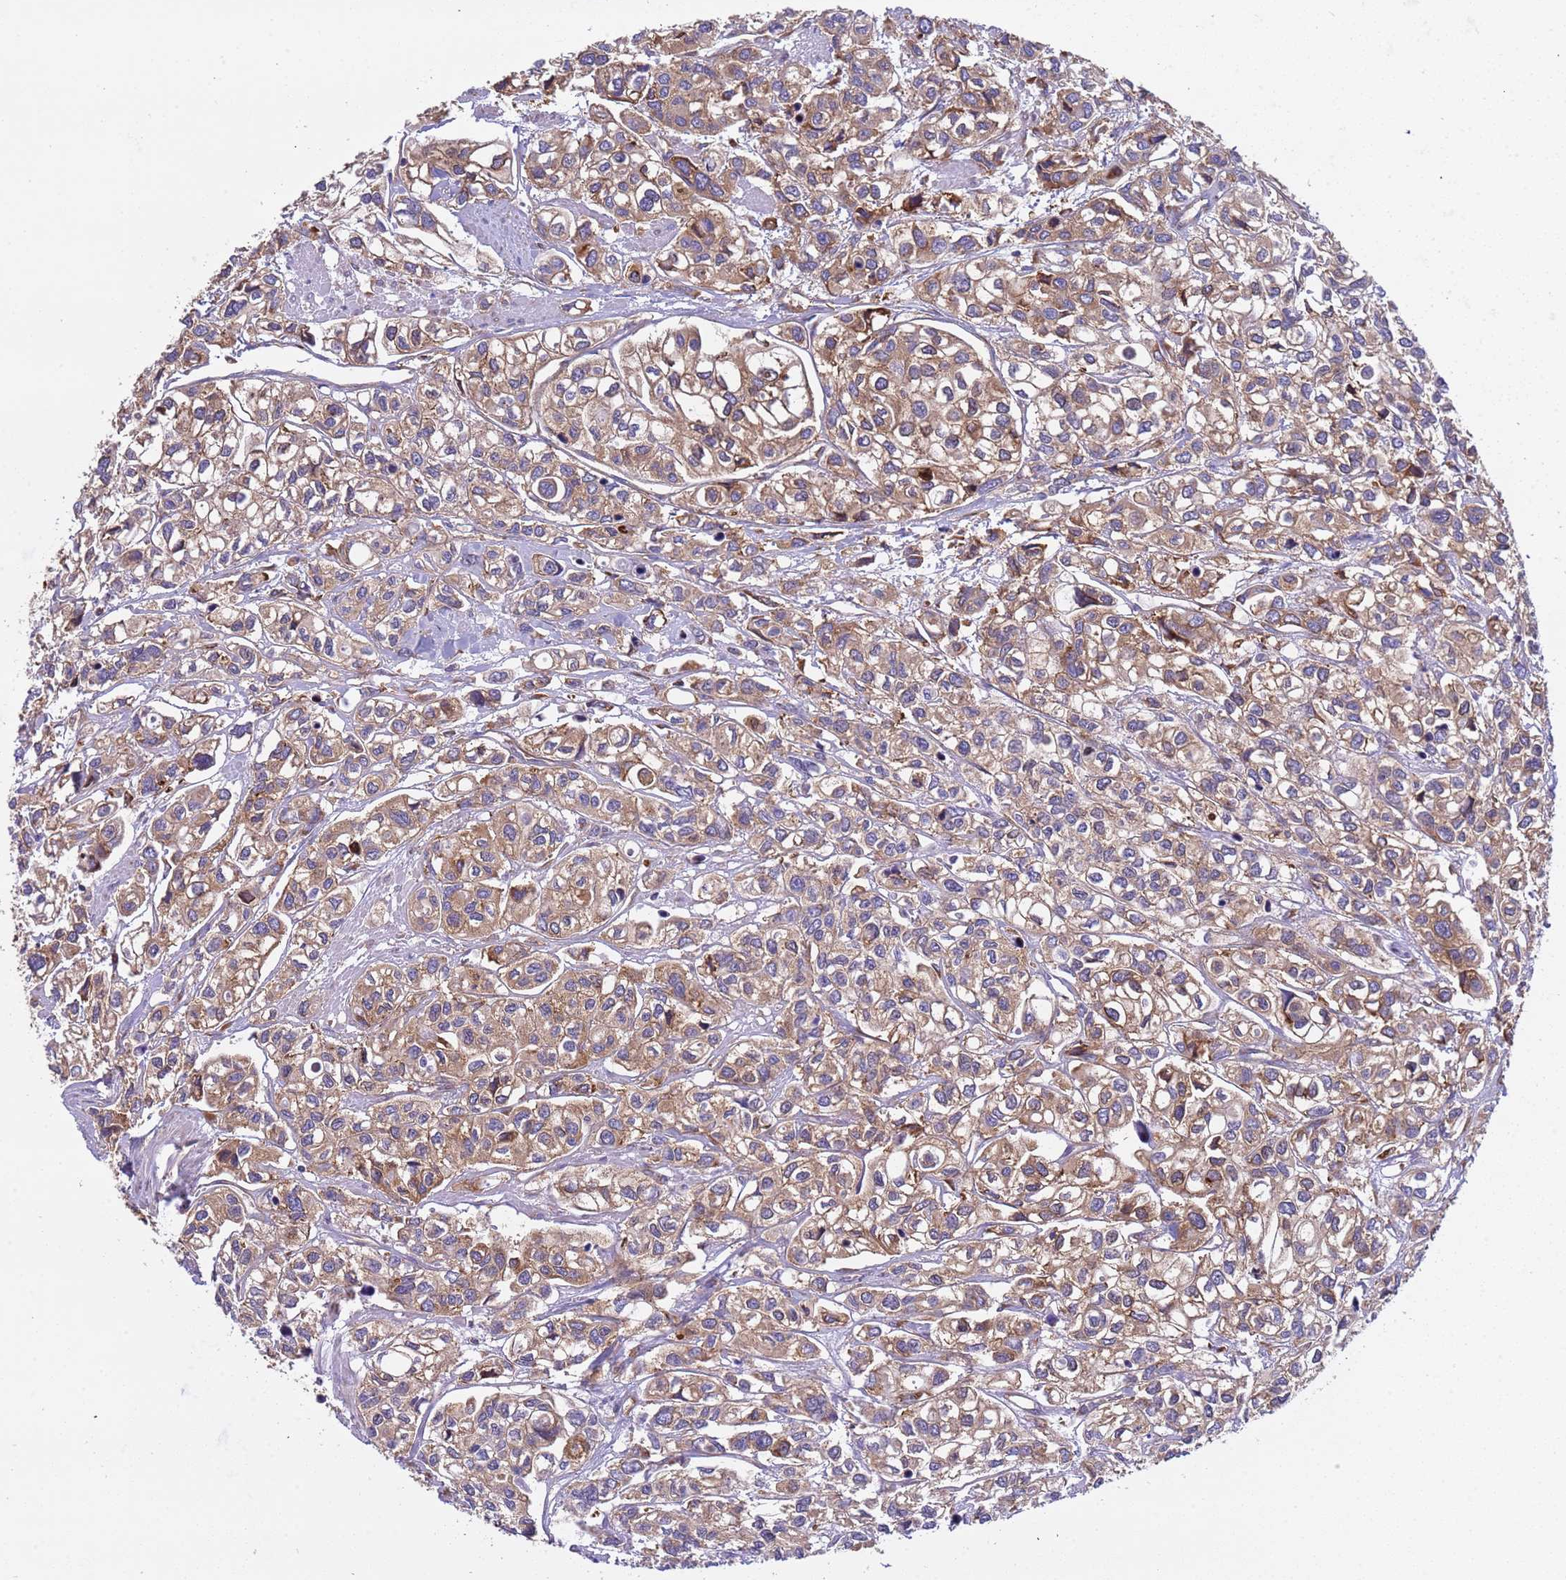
{"staining": {"intensity": "moderate", "quantity": ">75%", "location": "cytoplasmic/membranous"}, "tissue": "urothelial cancer", "cell_type": "Tumor cells", "image_type": "cancer", "snomed": [{"axis": "morphology", "description": "Urothelial carcinoma, High grade"}, {"axis": "topography", "description": "Urinary bladder"}], "caption": "Immunohistochemistry of human high-grade urothelial carcinoma demonstrates medium levels of moderate cytoplasmic/membranous positivity in approximately >75% of tumor cells.", "gene": "RPL36", "patient": {"sex": "male", "age": 67}}